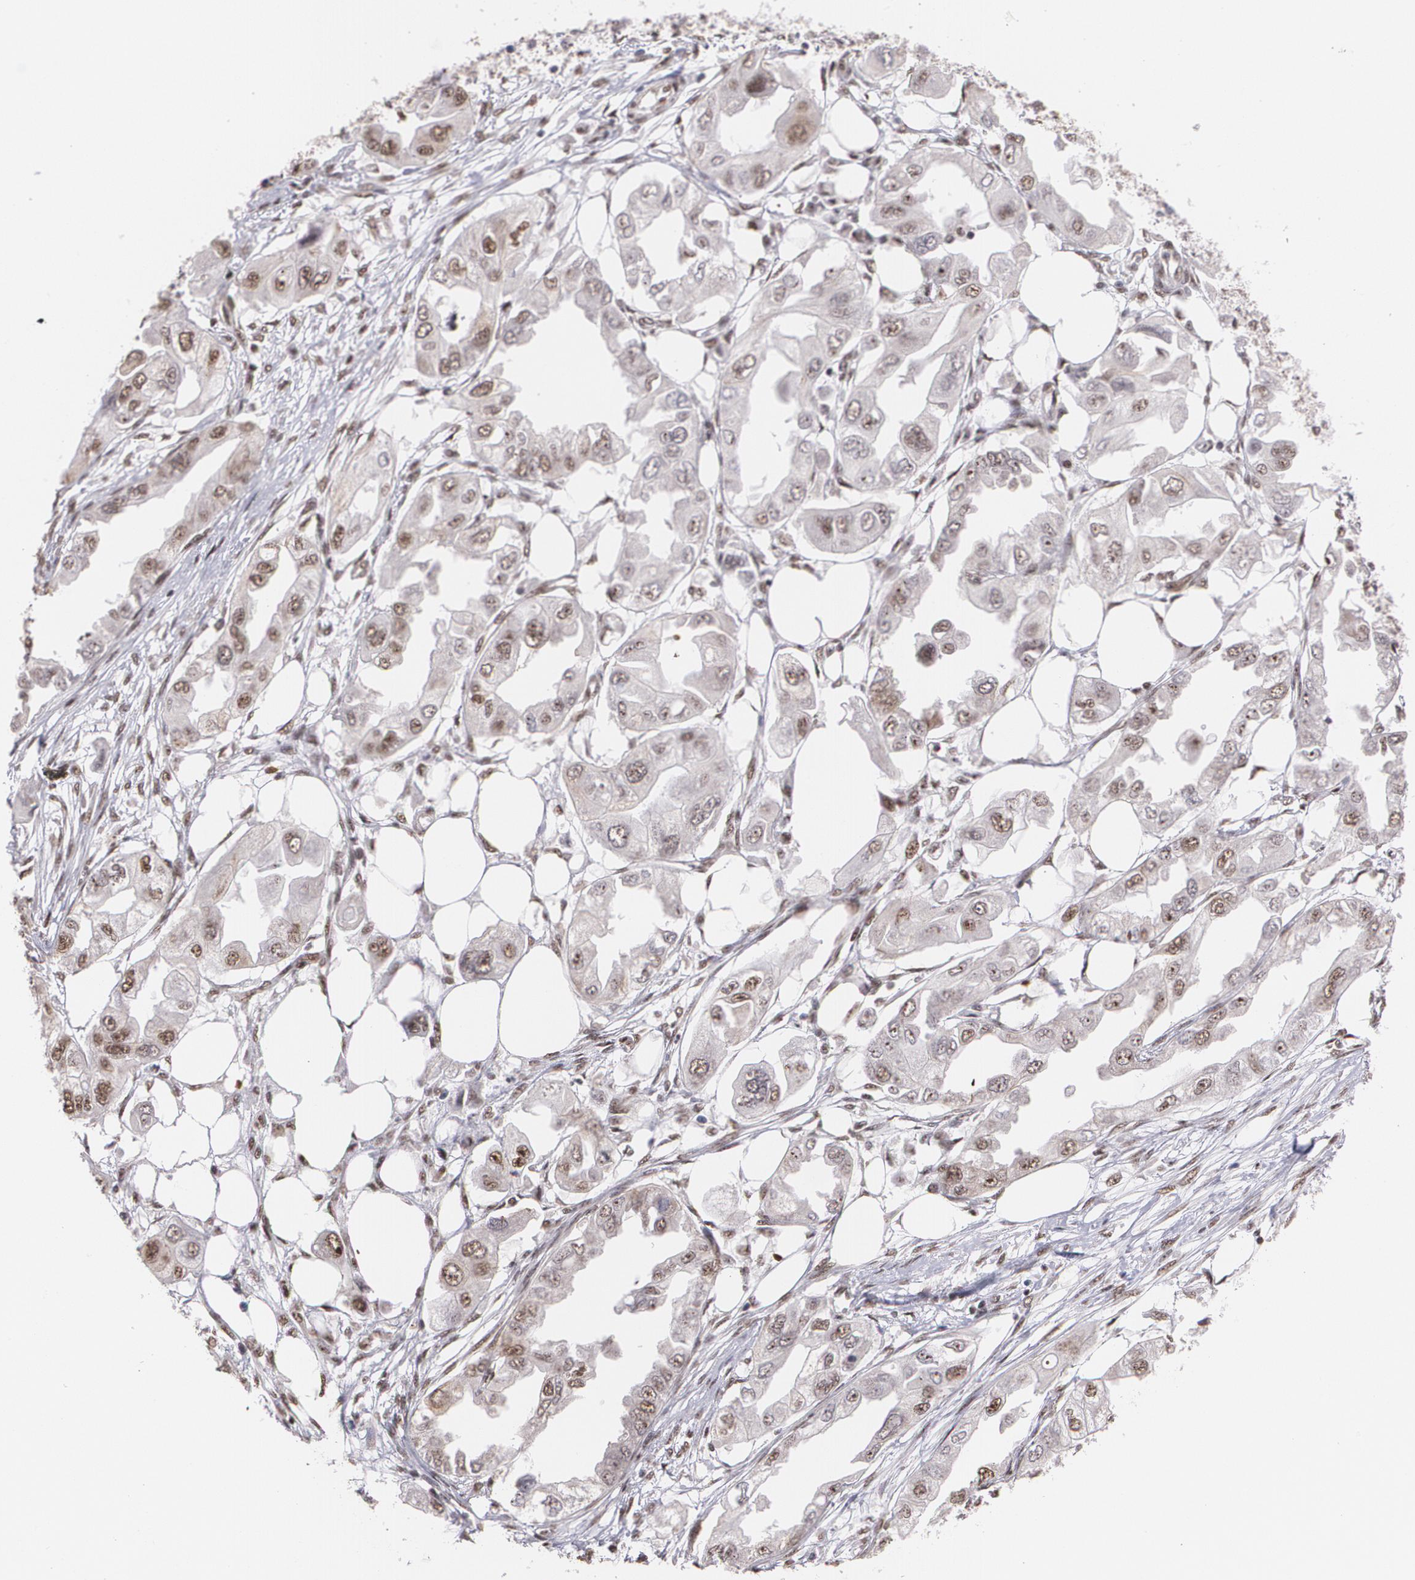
{"staining": {"intensity": "moderate", "quantity": ">75%", "location": "cytoplasmic/membranous,nuclear"}, "tissue": "endometrial cancer", "cell_type": "Tumor cells", "image_type": "cancer", "snomed": [{"axis": "morphology", "description": "Adenocarcinoma, NOS"}, {"axis": "topography", "description": "Endometrium"}], "caption": "Endometrial cancer (adenocarcinoma) stained for a protein (brown) shows moderate cytoplasmic/membranous and nuclear positive positivity in about >75% of tumor cells.", "gene": "C6orf15", "patient": {"sex": "female", "age": 67}}